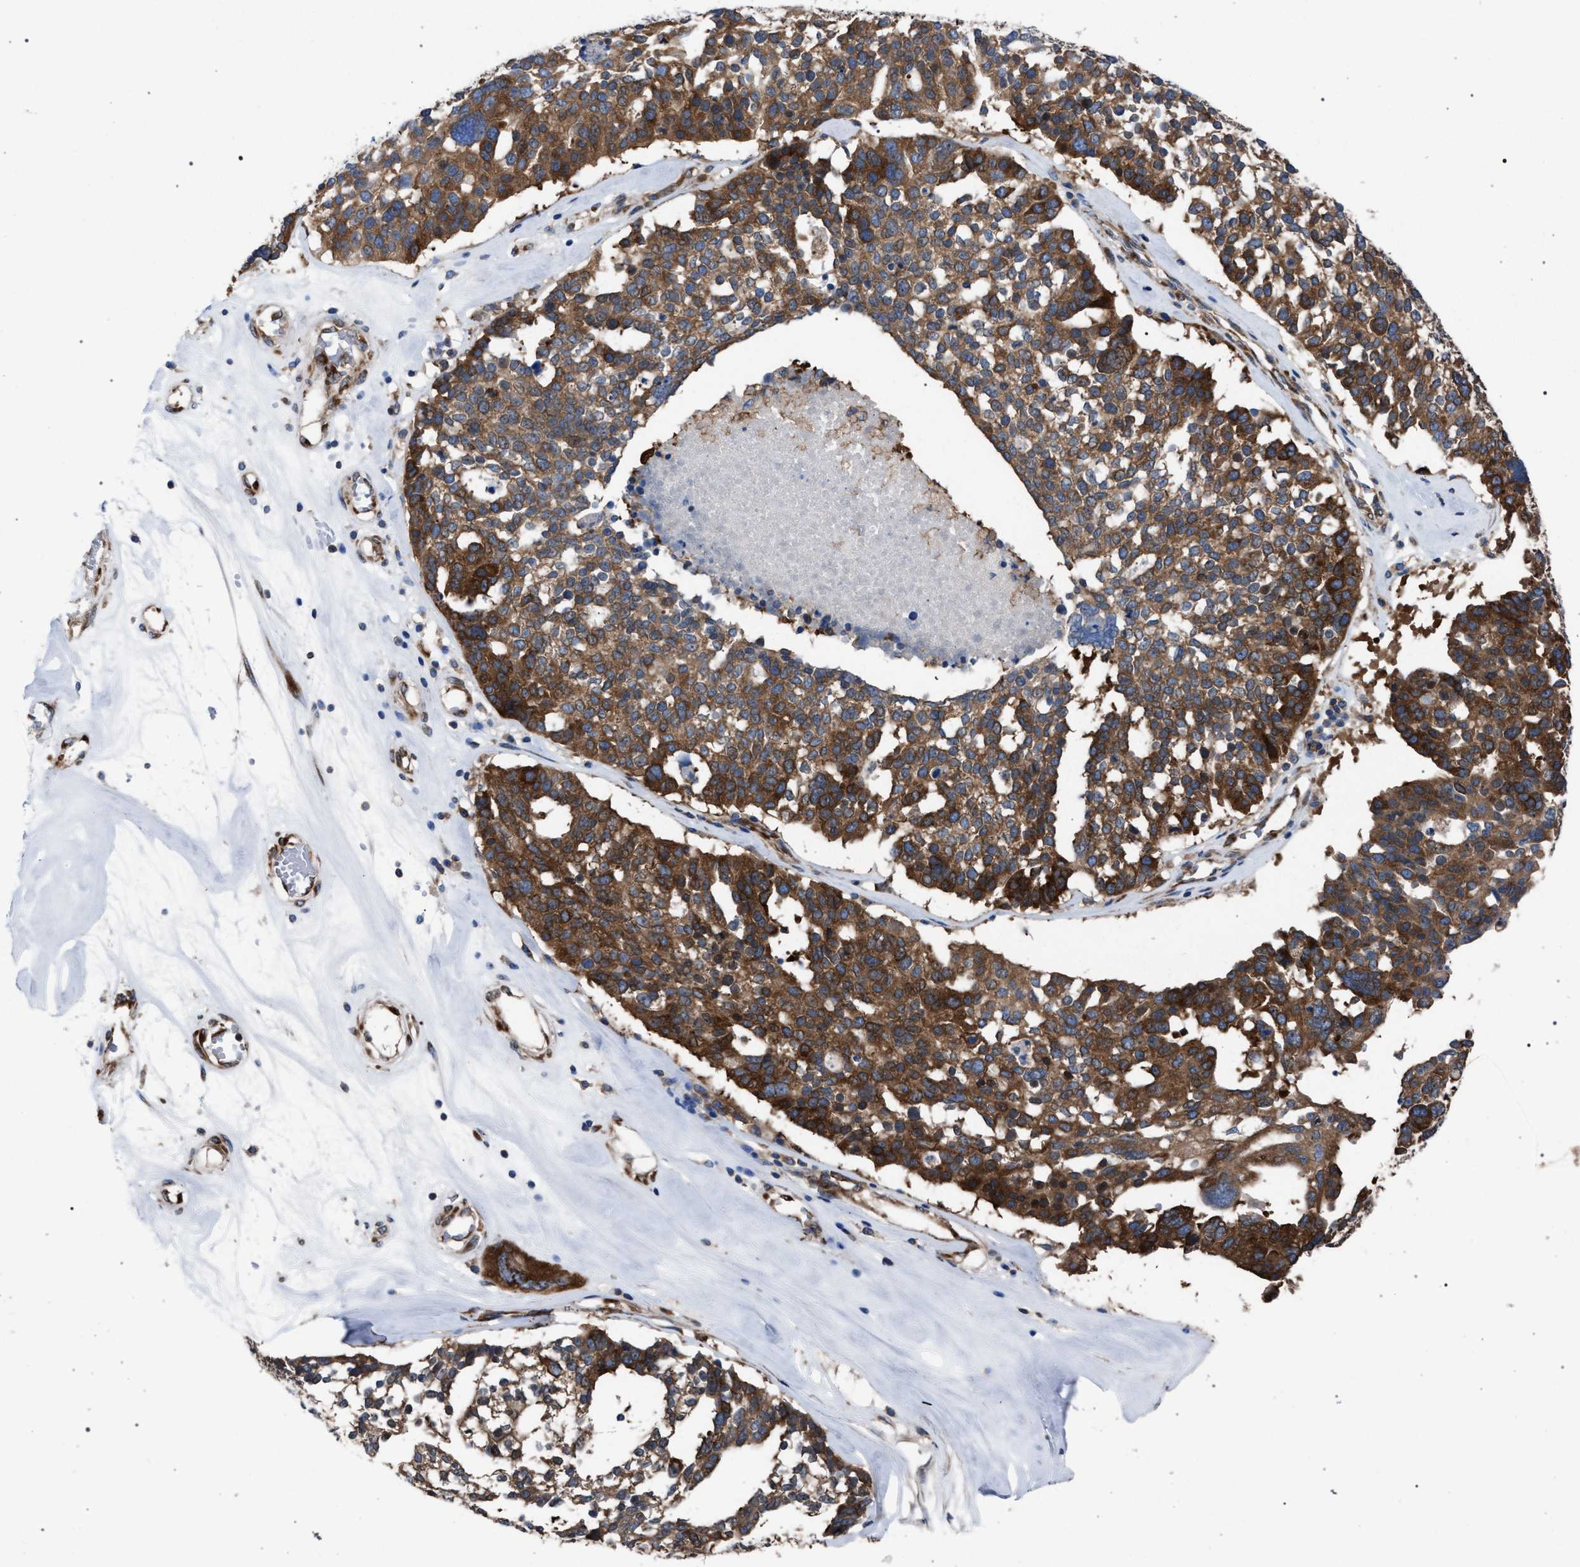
{"staining": {"intensity": "moderate", "quantity": ">75%", "location": "cytoplasmic/membranous"}, "tissue": "ovarian cancer", "cell_type": "Tumor cells", "image_type": "cancer", "snomed": [{"axis": "morphology", "description": "Cystadenocarcinoma, serous, NOS"}, {"axis": "topography", "description": "Ovary"}], "caption": "High-power microscopy captured an immunohistochemistry image of serous cystadenocarcinoma (ovarian), revealing moderate cytoplasmic/membranous positivity in about >75% of tumor cells.", "gene": "CDR2L", "patient": {"sex": "female", "age": 59}}